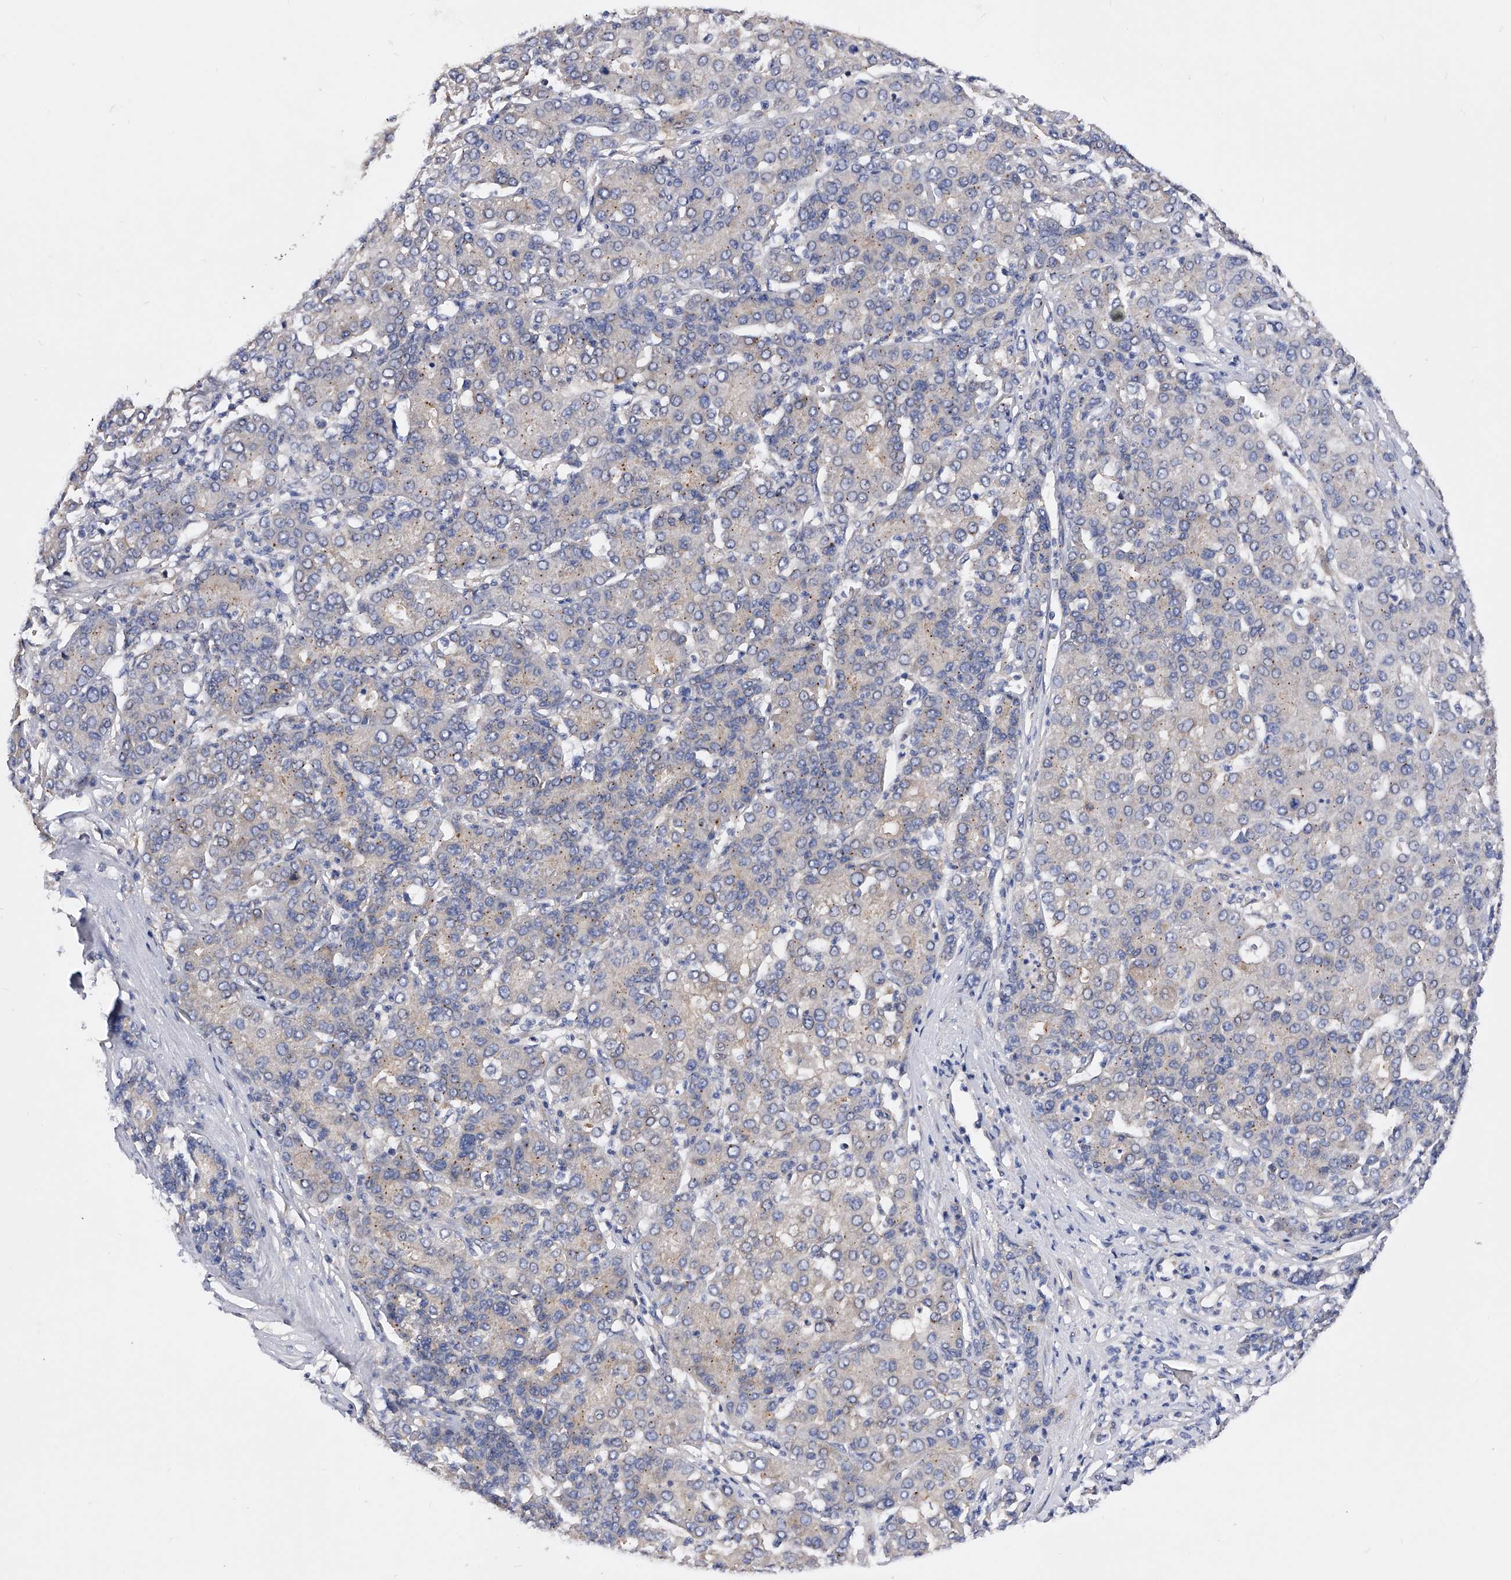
{"staining": {"intensity": "negative", "quantity": "none", "location": "none"}, "tissue": "liver cancer", "cell_type": "Tumor cells", "image_type": "cancer", "snomed": [{"axis": "morphology", "description": "Carcinoma, Hepatocellular, NOS"}, {"axis": "topography", "description": "Liver"}], "caption": "Immunohistochemistry of liver hepatocellular carcinoma displays no expression in tumor cells. (Stains: DAB (3,3'-diaminobenzidine) immunohistochemistry (IHC) with hematoxylin counter stain, Microscopy: brightfield microscopy at high magnification).", "gene": "ARL4C", "patient": {"sex": "male", "age": 65}}